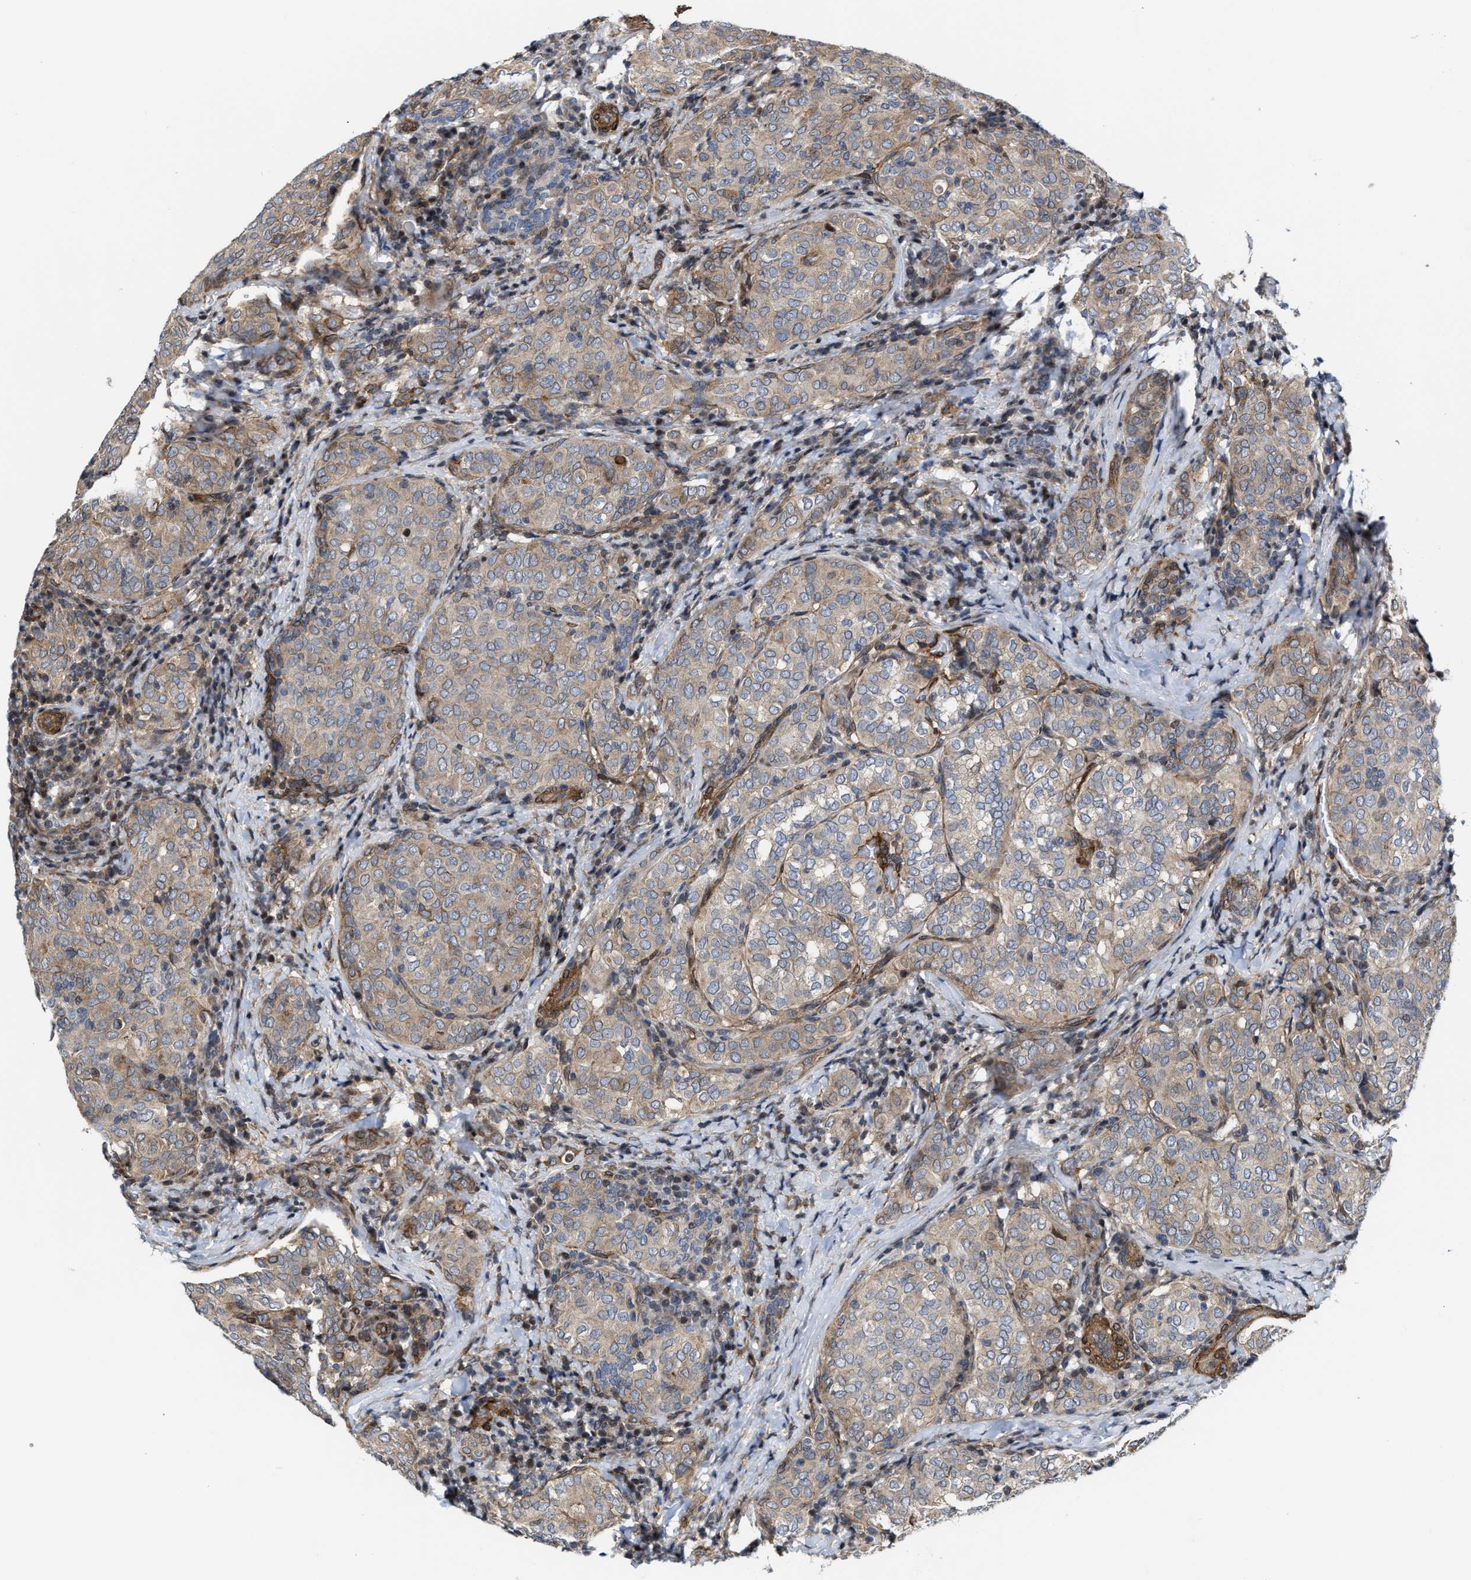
{"staining": {"intensity": "weak", "quantity": "25%-75%", "location": "cytoplasmic/membranous"}, "tissue": "thyroid cancer", "cell_type": "Tumor cells", "image_type": "cancer", "snomed": [{"axis": "morphology", "description": "Normal tissue, NOS"}, {"axis": "morphology", "description": "Papillary adenocarcinoma, NOS"}, {"axis": "topography", "description": "Thyroid gland"}], "caption": "Protein staining of papillary adenocarcinoma (thyroid) tissue reveals weak cytoplasmic/membranous positivity in about 25%-75% of tumor cells. The staining was performed using DAB (3,3'-diaminobenzidine) to visualize the protein expression in brown, while the nuclei were stained in blue with hematoxylin (Magnification: 20x).", "gene": "TGFB1I1", "patient": {"sex": "female", "age": 30}}